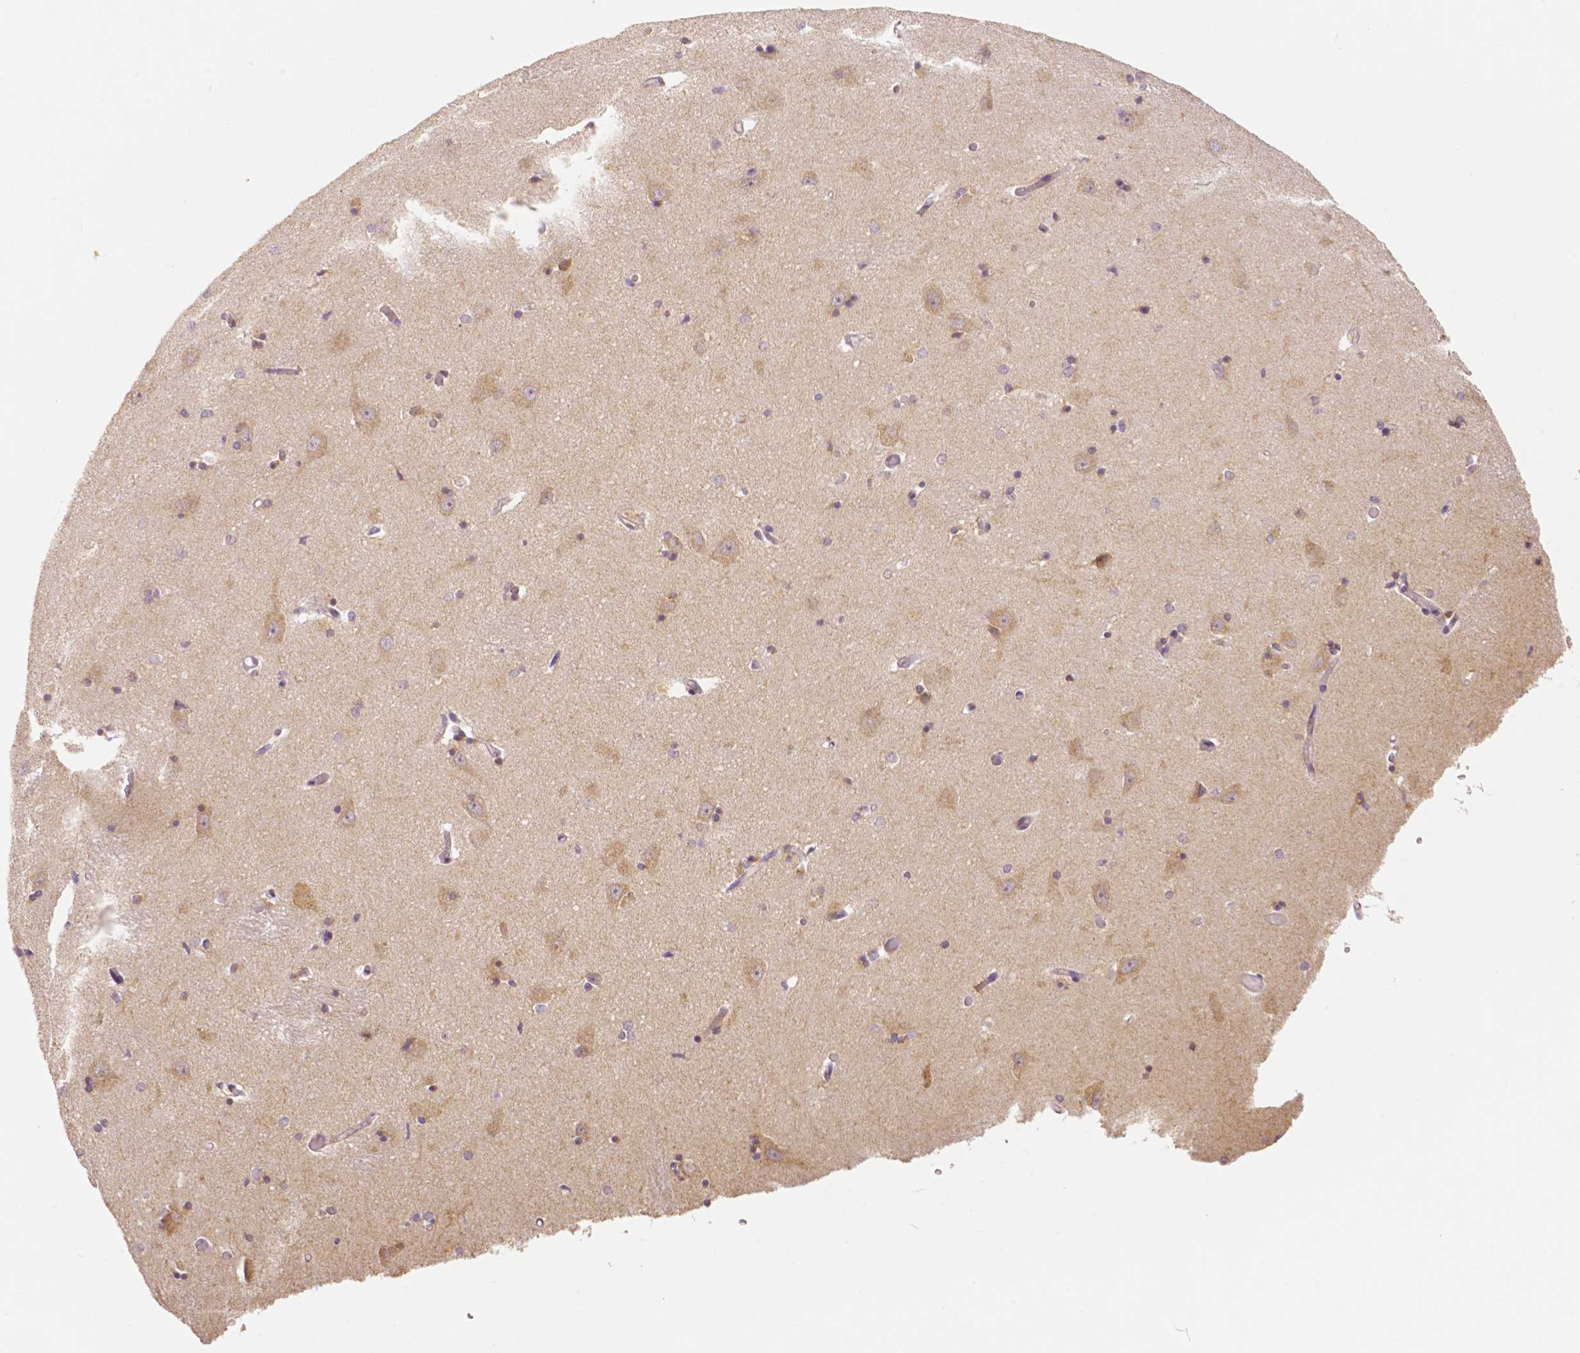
{"staining": {"intensity": "negative", "quantity": "none", "location": "none"}, "tissue": "caudate", "cell_type": "Glial cells", "image_type": "normal", "snomed": [{"axis": "morphology", "description": "Normal tissue, NOS"}, {"axis": "topography", "description": "Lateral ventricle wall"}, {"axis": "topography", "description": "Hippocampus"}], "caption": "The immunohistochemistry (IHC) micrograph has no significant positivity in glial cells of caudate. (DAB (3,3'-diaminobenzidine) immunohistochemistry (IHC) with hematoxylin counter stain).", "gene": "RHOT1", "patient": {"sex": "female", "age": 63}}